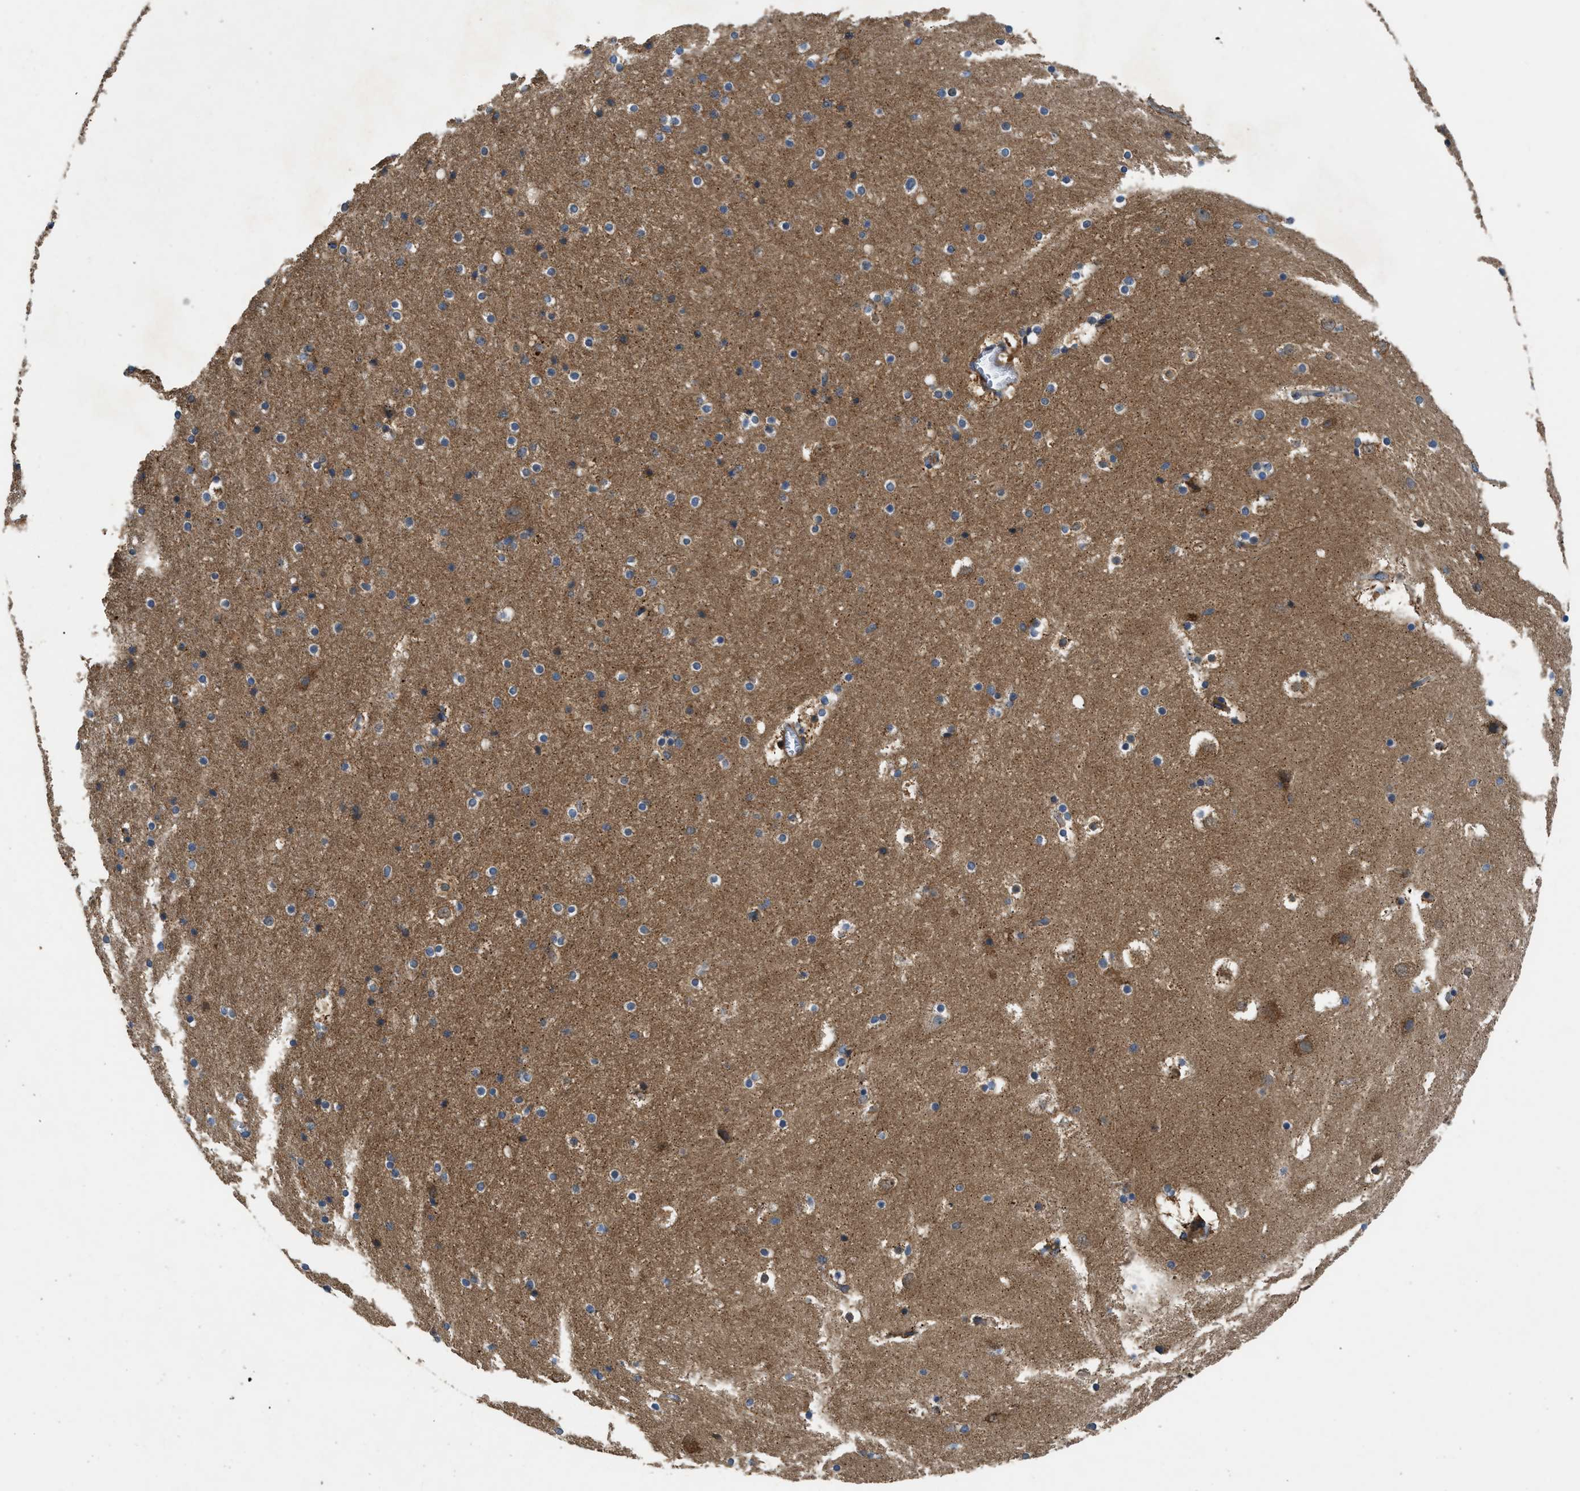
{"staining": {"intensity": "moderate", "quantity": "<25%", "location": "cytoplasmic/membranous"}, "tissue": "hippocampus", "cell_type": "Glial cells", "image_type": "normal", "snomed": [{"axis": "morphology", "description": "Normal tissue, NOS"}, {"axis": "topography", "description": "Hippocampus"}], "caption": "High-magnification brightfield microscopy of normal hippocampus stained with DAB (brown) and counterstained with hematoxylin (blue). glial cells exhibit moderate cytoplasmic/membranous expression is identified in about<25% of cells.", "gene": "CNNM3", "patient": {"sex": "male", "age": 45}}